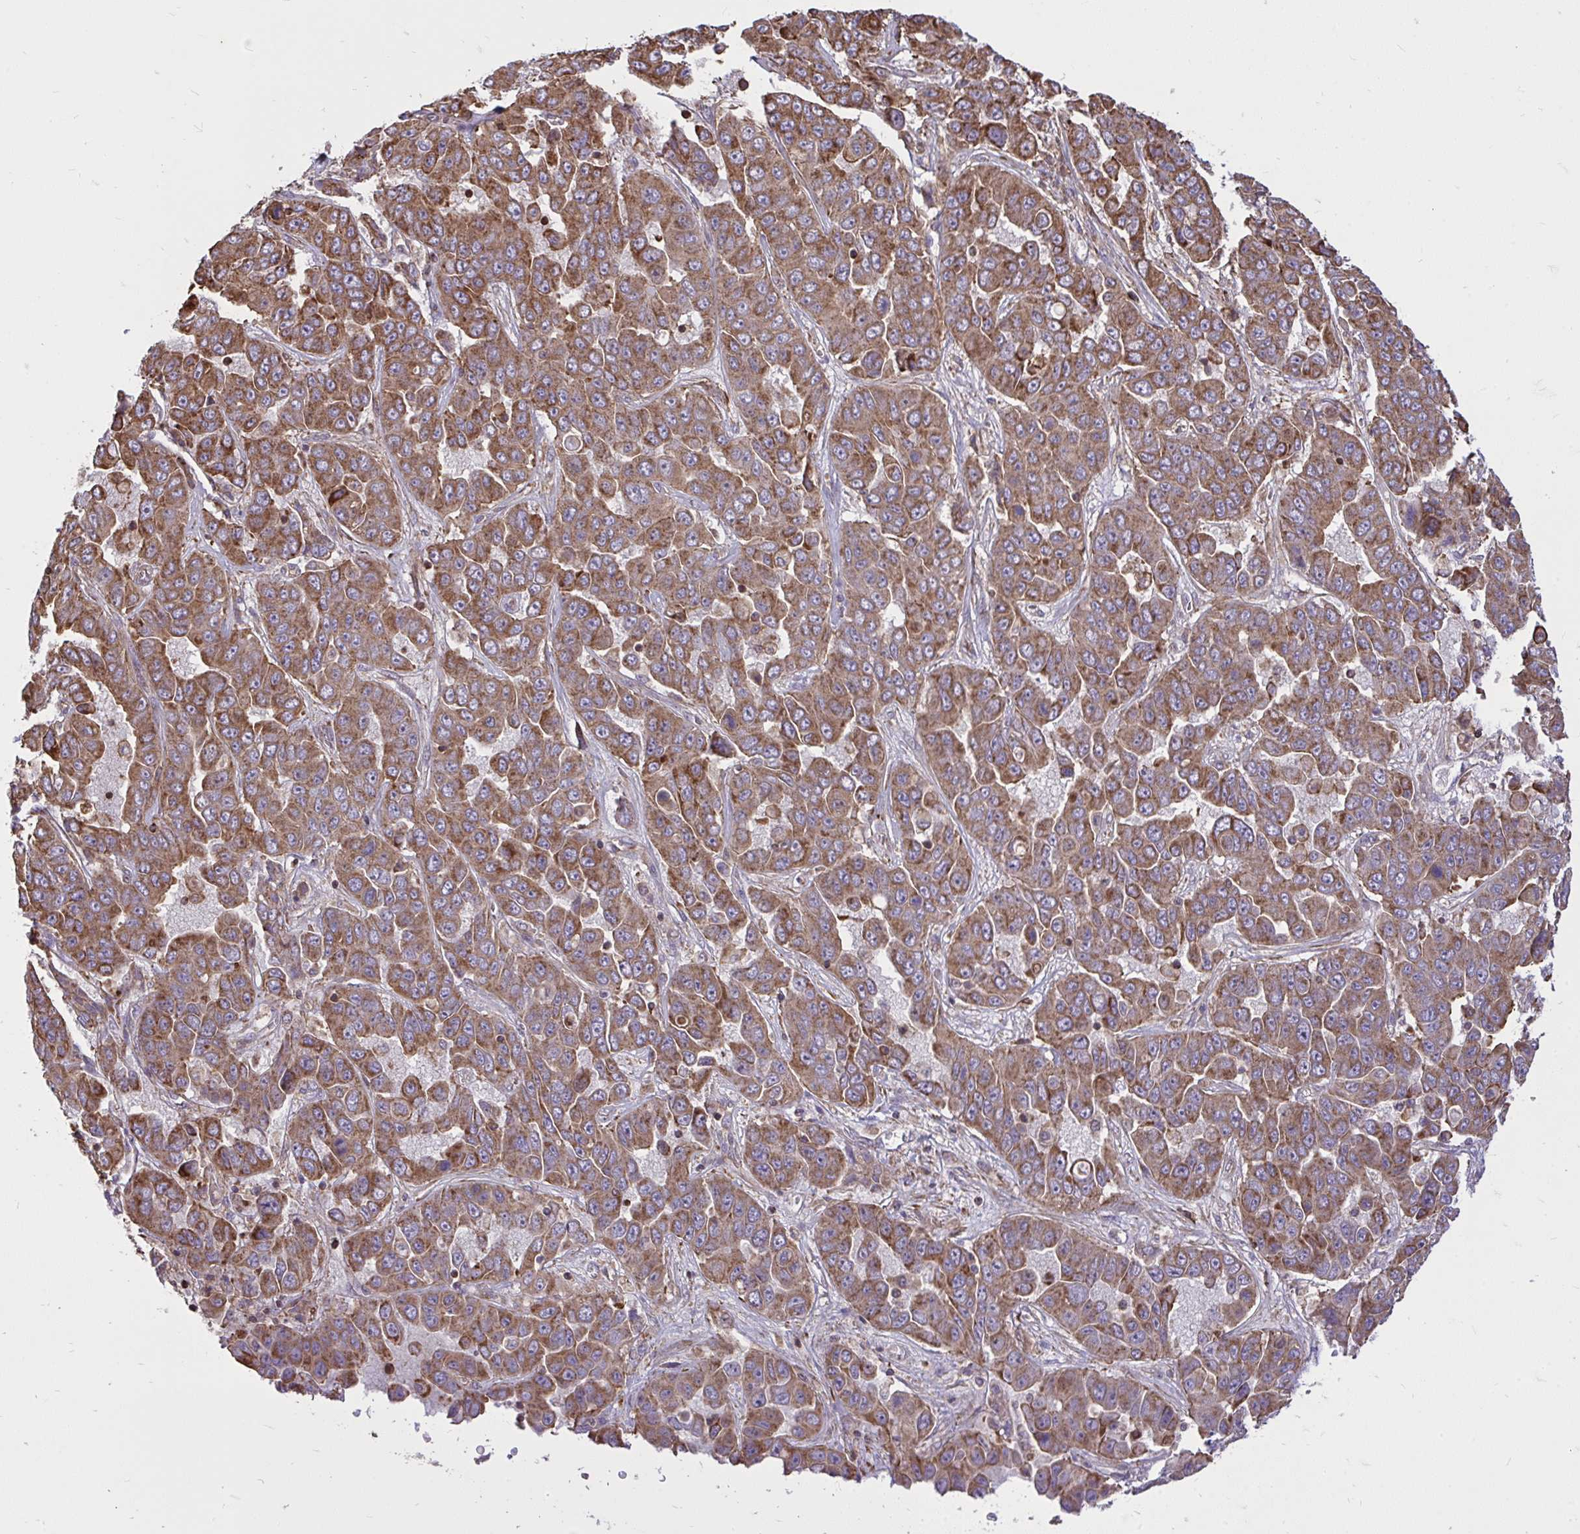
{"staining": {"intensity": "moderate", "quantity": ">75%", "location": "cytoplasmic/membranous"}, "tissue": "liver cancer", "cell_type": "Tumor cells", "image_type": "cancer", "snomed": [{"axis": "morphology", "description": "Cholangiocarcinoma"}, {"axis": "topography", "description": "Liver"}], "caption": "Liver cancer (cholangiocarcinoma) stained with DAB immunohistochemistry (IHC) displays medium levels of moderate cytoplasmic/membranous staining in about >75% of tumor cells.", "gene": "SLC7A5", "patient": {"sex": "female", "age": 52}}